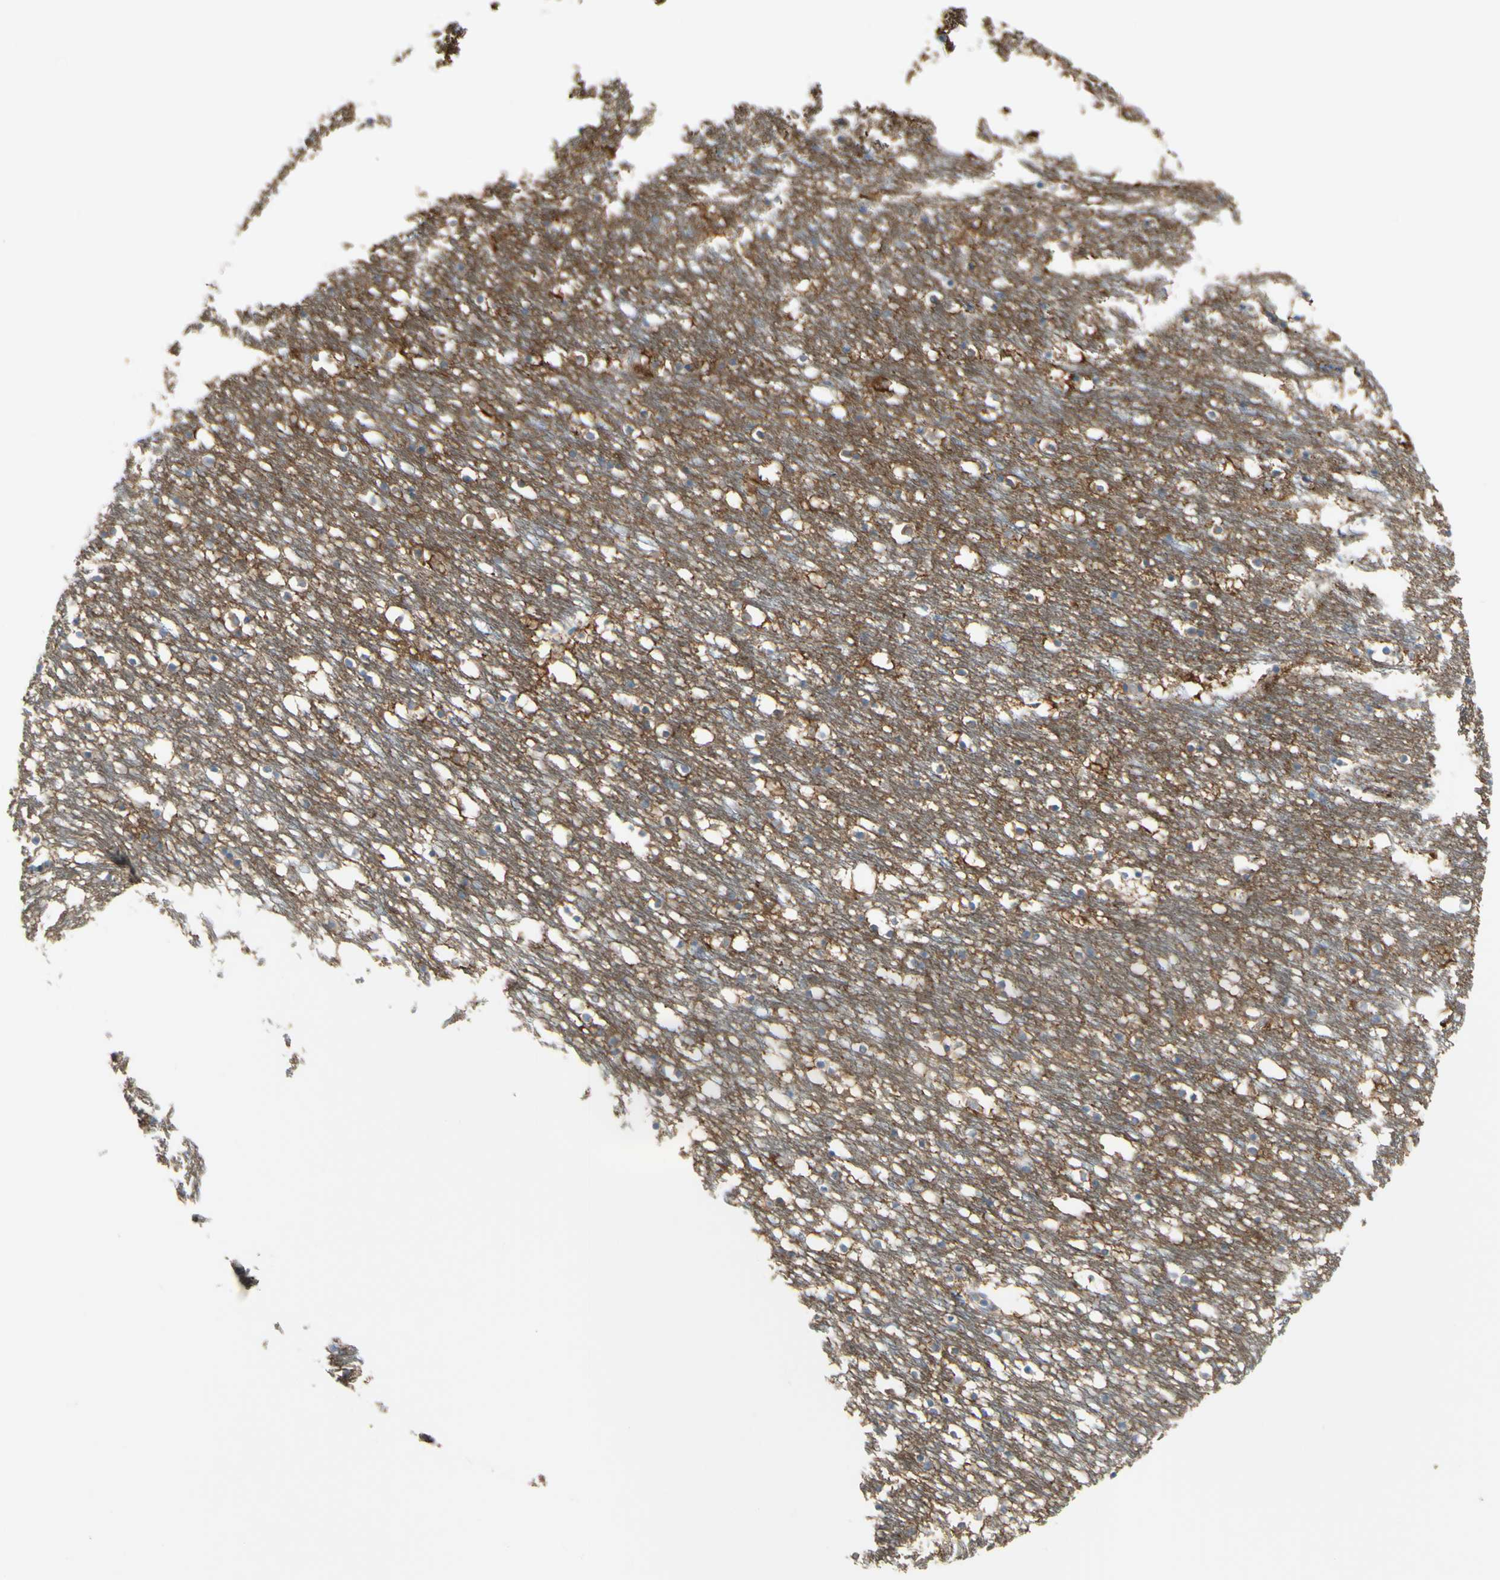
{"staining": {"intensity": "negative", "quantity": "none", "location": "none"}, "tissue": "caudate", "cell_type": "Glial cells", "image_type": "normal", "snomed": [{"axis": "morphology", "description": "Normal tissue, NOS"}, {"axis": "topography", "description": "Lateral ventricle wall"}], "caption": "Caudate stained for a protein using immunohistochemistry reveals no expression glial cells.", "gene": "NCBP2L", "patient": {"sex": "male", "age": 45}}